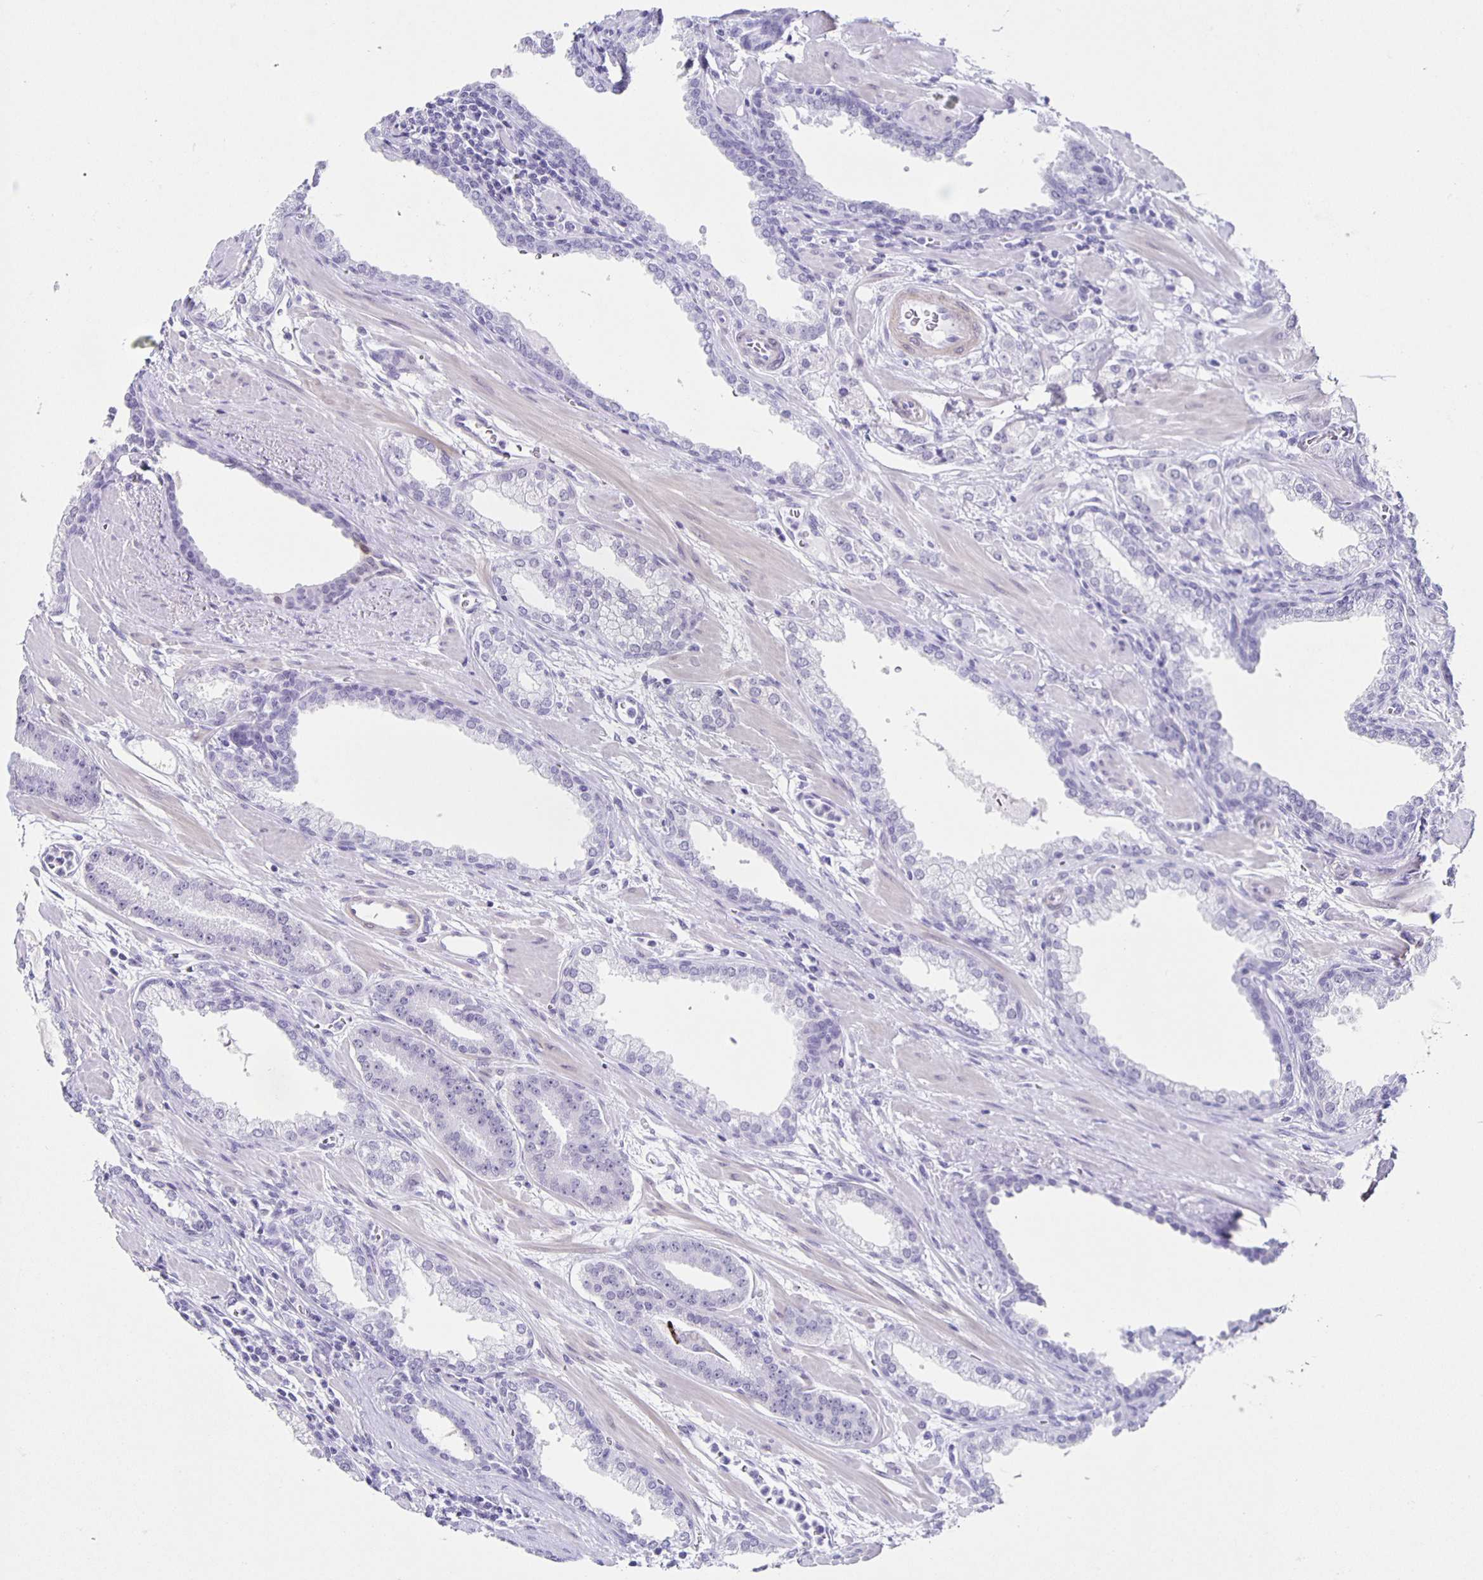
{"staining": {"intensity": "negative", "quantity": "none", "location": "none"}, "tissue": "prostate cancer", "cell_type": "Tumor cells", "image_type": "cancer", "snomed": [{"axis": "morphology", "description": "Adenocarcinoma, High grade"}, {"axis": "topography", "description": "Prostate"}], "caption": "Immunohistochemistry (IHC) image of human adenocarcinoma (high-grade) (prostate) stained for a protein (brown), which shows no expression in tumor cells. (Immunohistochemistry, brightfield microscopy, high magnification).", "gene": "TPPP", "patient": {"sex": "male", "age": 60}}